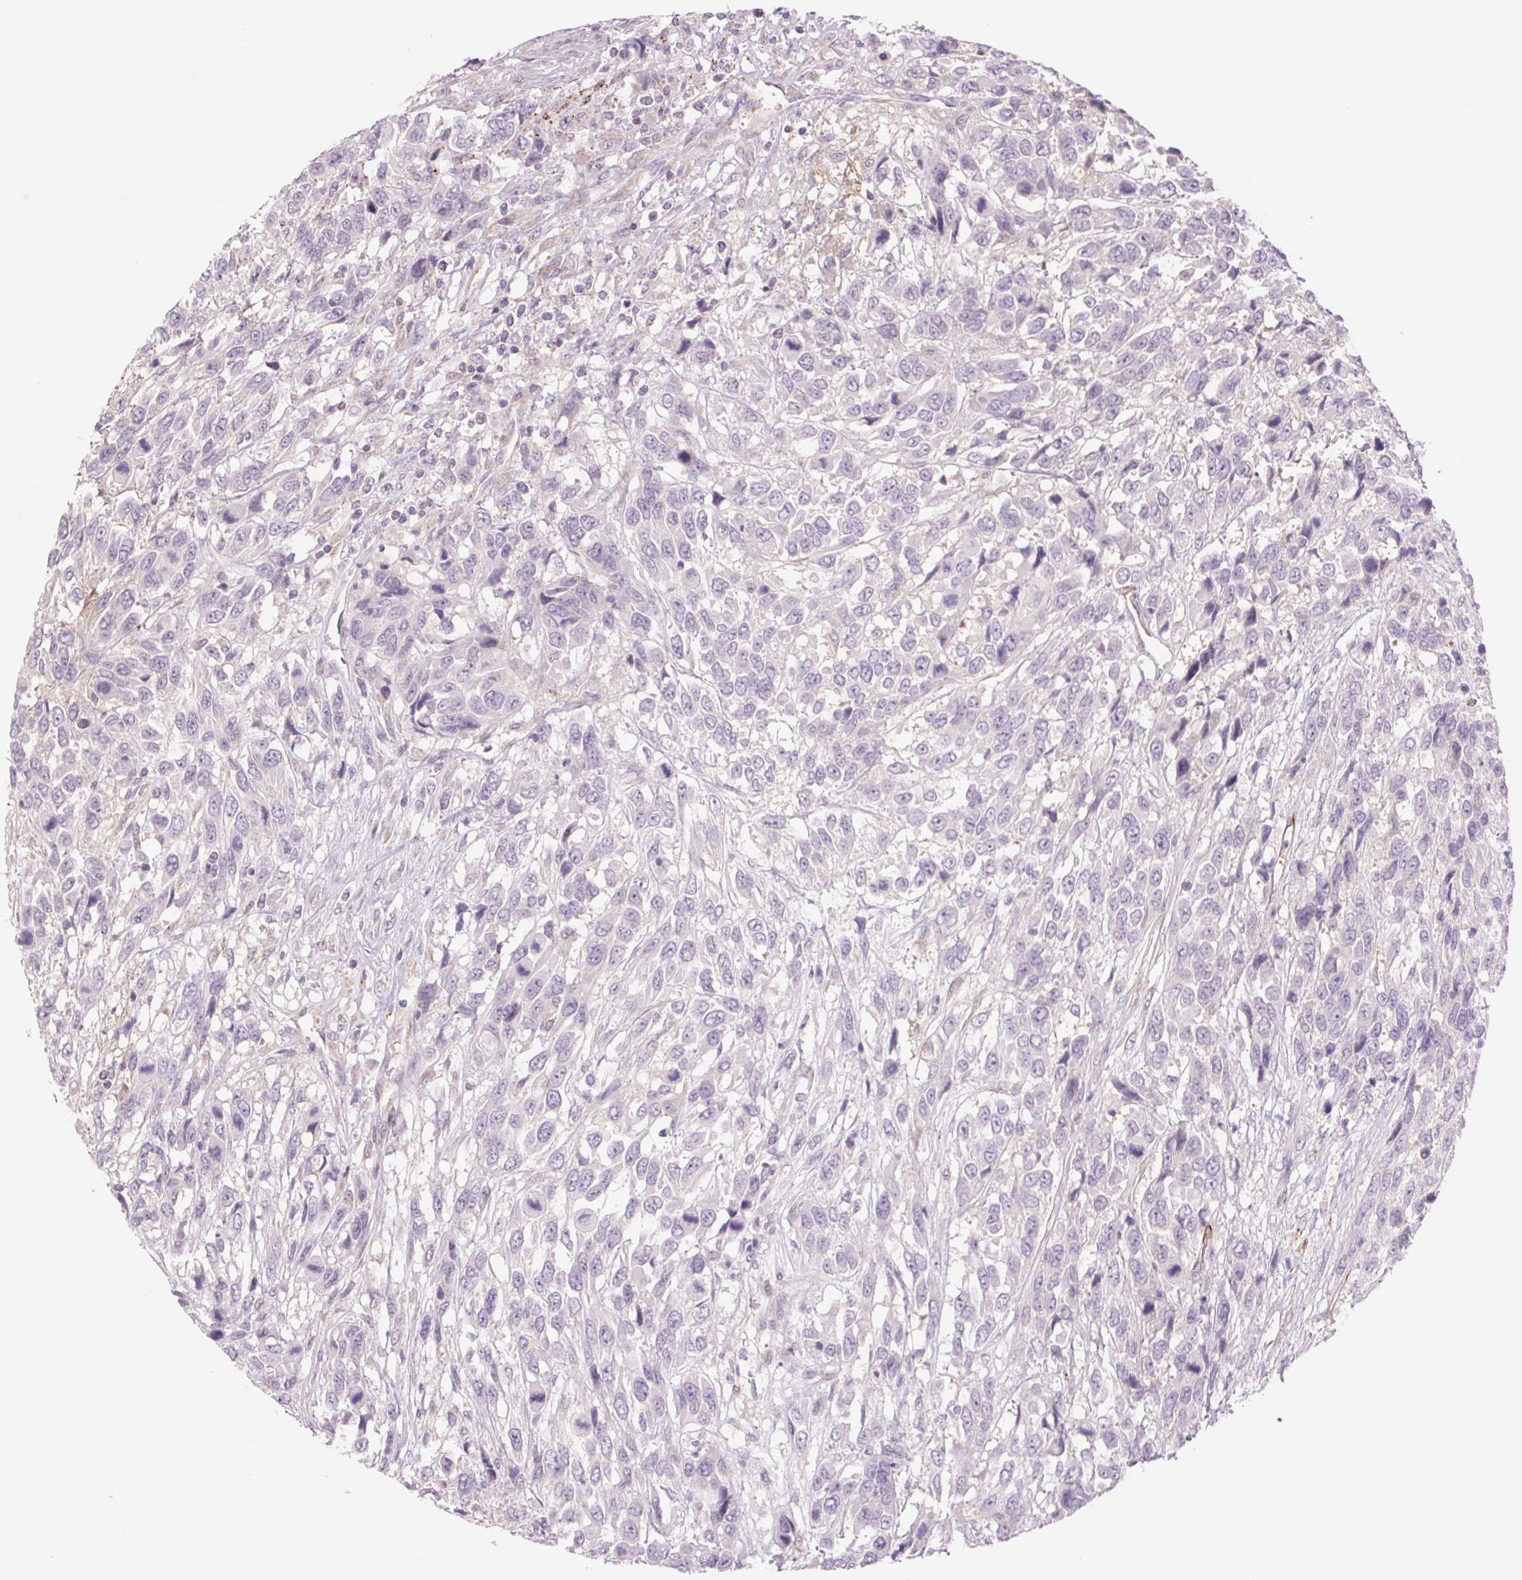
{"staining": {"intensity": "negative", "quantity": "none", "location": "none"}, "tissue": "urothelial cancer", "cell_type": "Tumor cells", "image_type": "cancer", "snomed": [{"axis": "morphology", "description": "Urothelial carcinoma, High grade"}, {"axis": "topography", "description": "Urinary bladder"}], "caption": "A photomicrograph of urothelial carcinoma (high-grade) stained for a protein demonstrates no brown staining in tumor cells. The staining is performed using DAB (3,3'-diaminobenzidine) brown chromogen with nuclei counter-stained in using hematoxylin.", "gene": "MS4A13", "patient": {"sex": "female", "age": 70}}